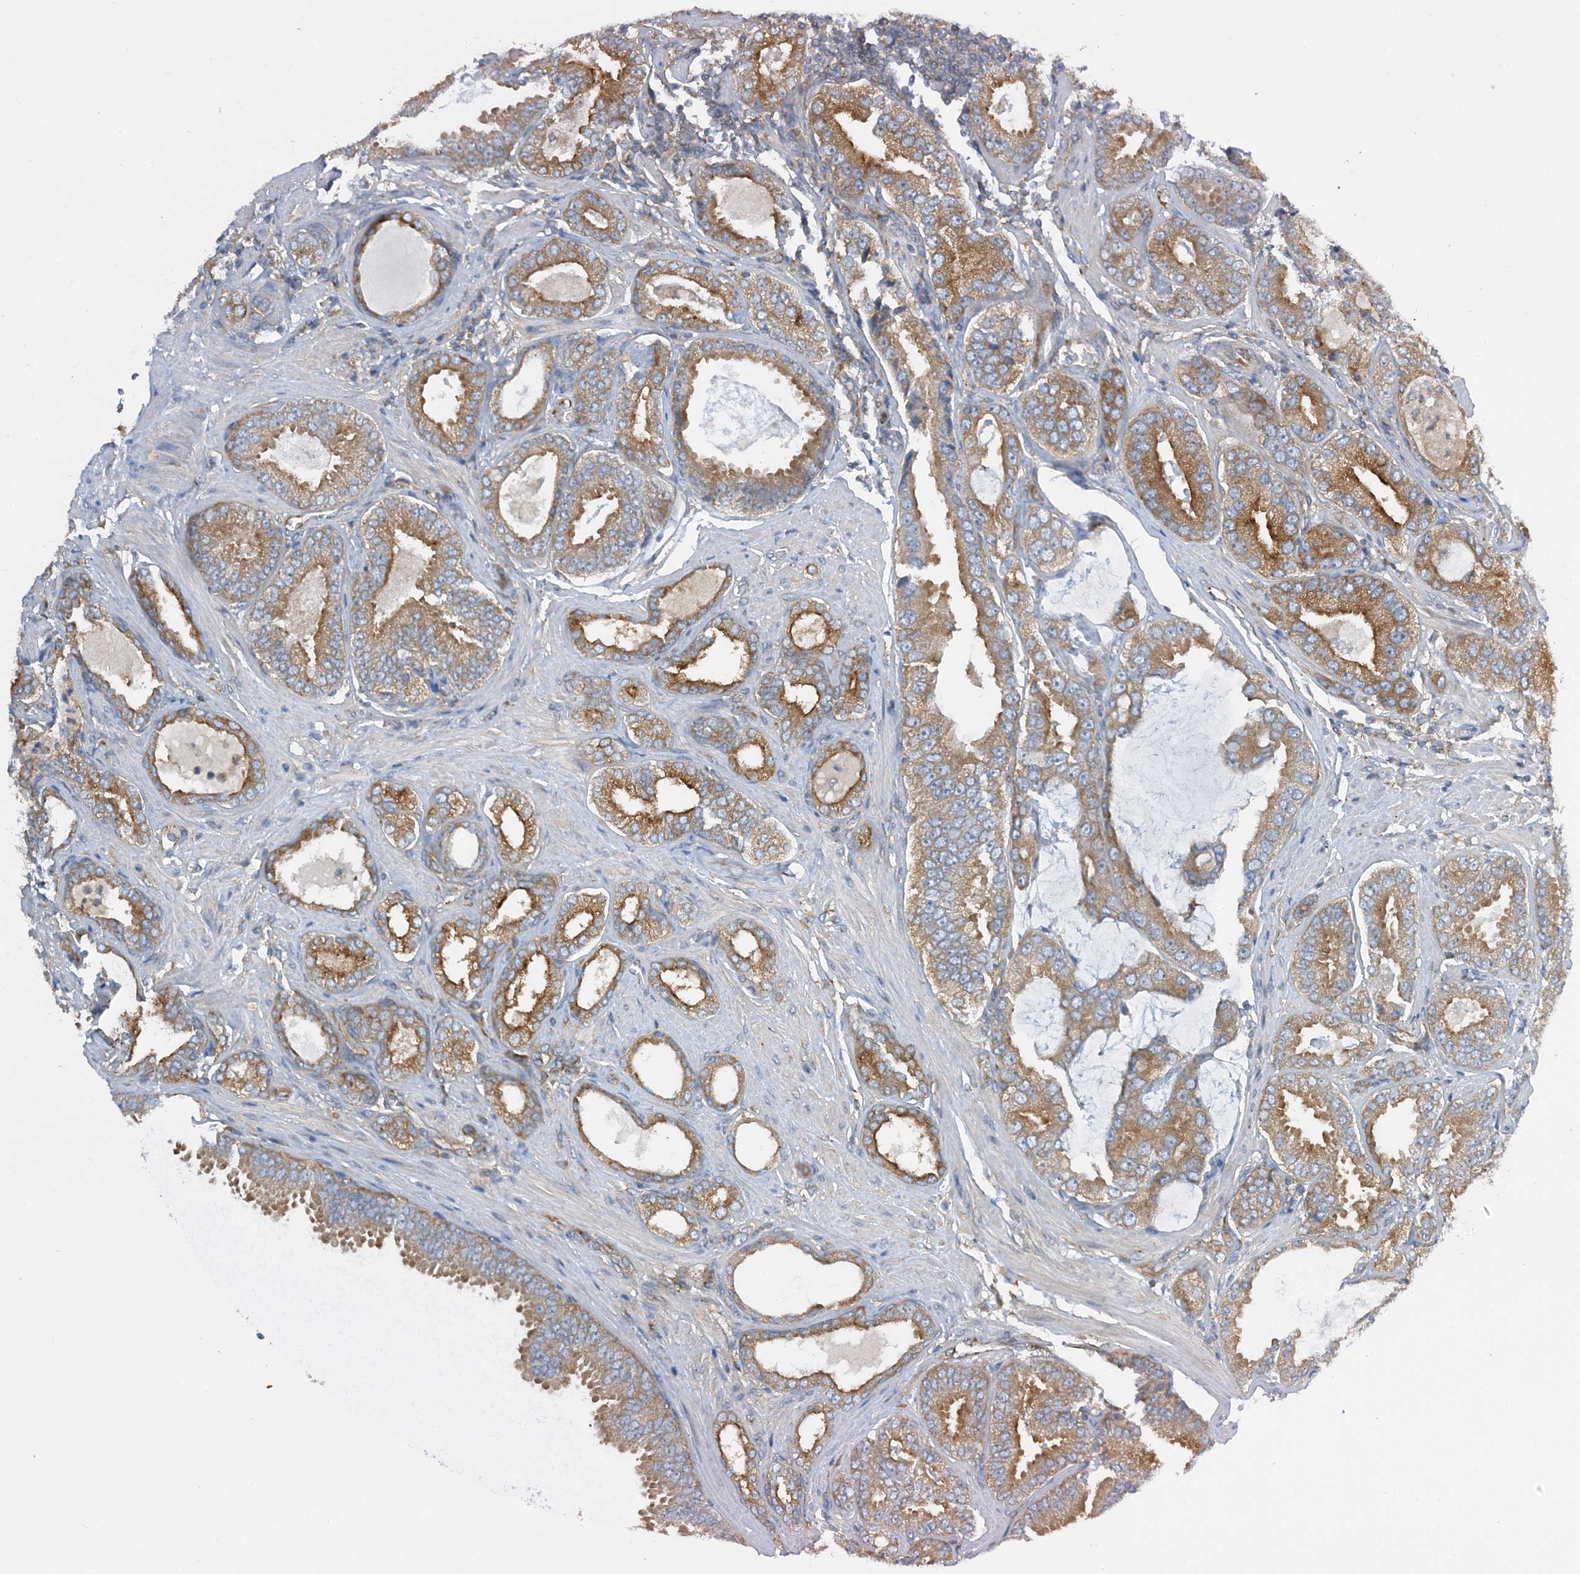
{"staining": {"intensity": "moderate", "quantity": ">75%", "location": "cytoplasmic/membranous"}, "tissue": "prostate cancer", "cell_type": "Tumor cells", "image_type": "cancer", "snomed": [{"axis": "morphology", "description": "Adenocarcinoma, Low grade"}, {"axis": "topography", "description": "Prostate"}], "caption": "Protein expression analysis of human prostate cancer reveals moderate cytoplasmic/membranous staining in about >75% of tumor cells.", "gene": "SIDT1", "patient": {"sex": "male", "age": 71}}